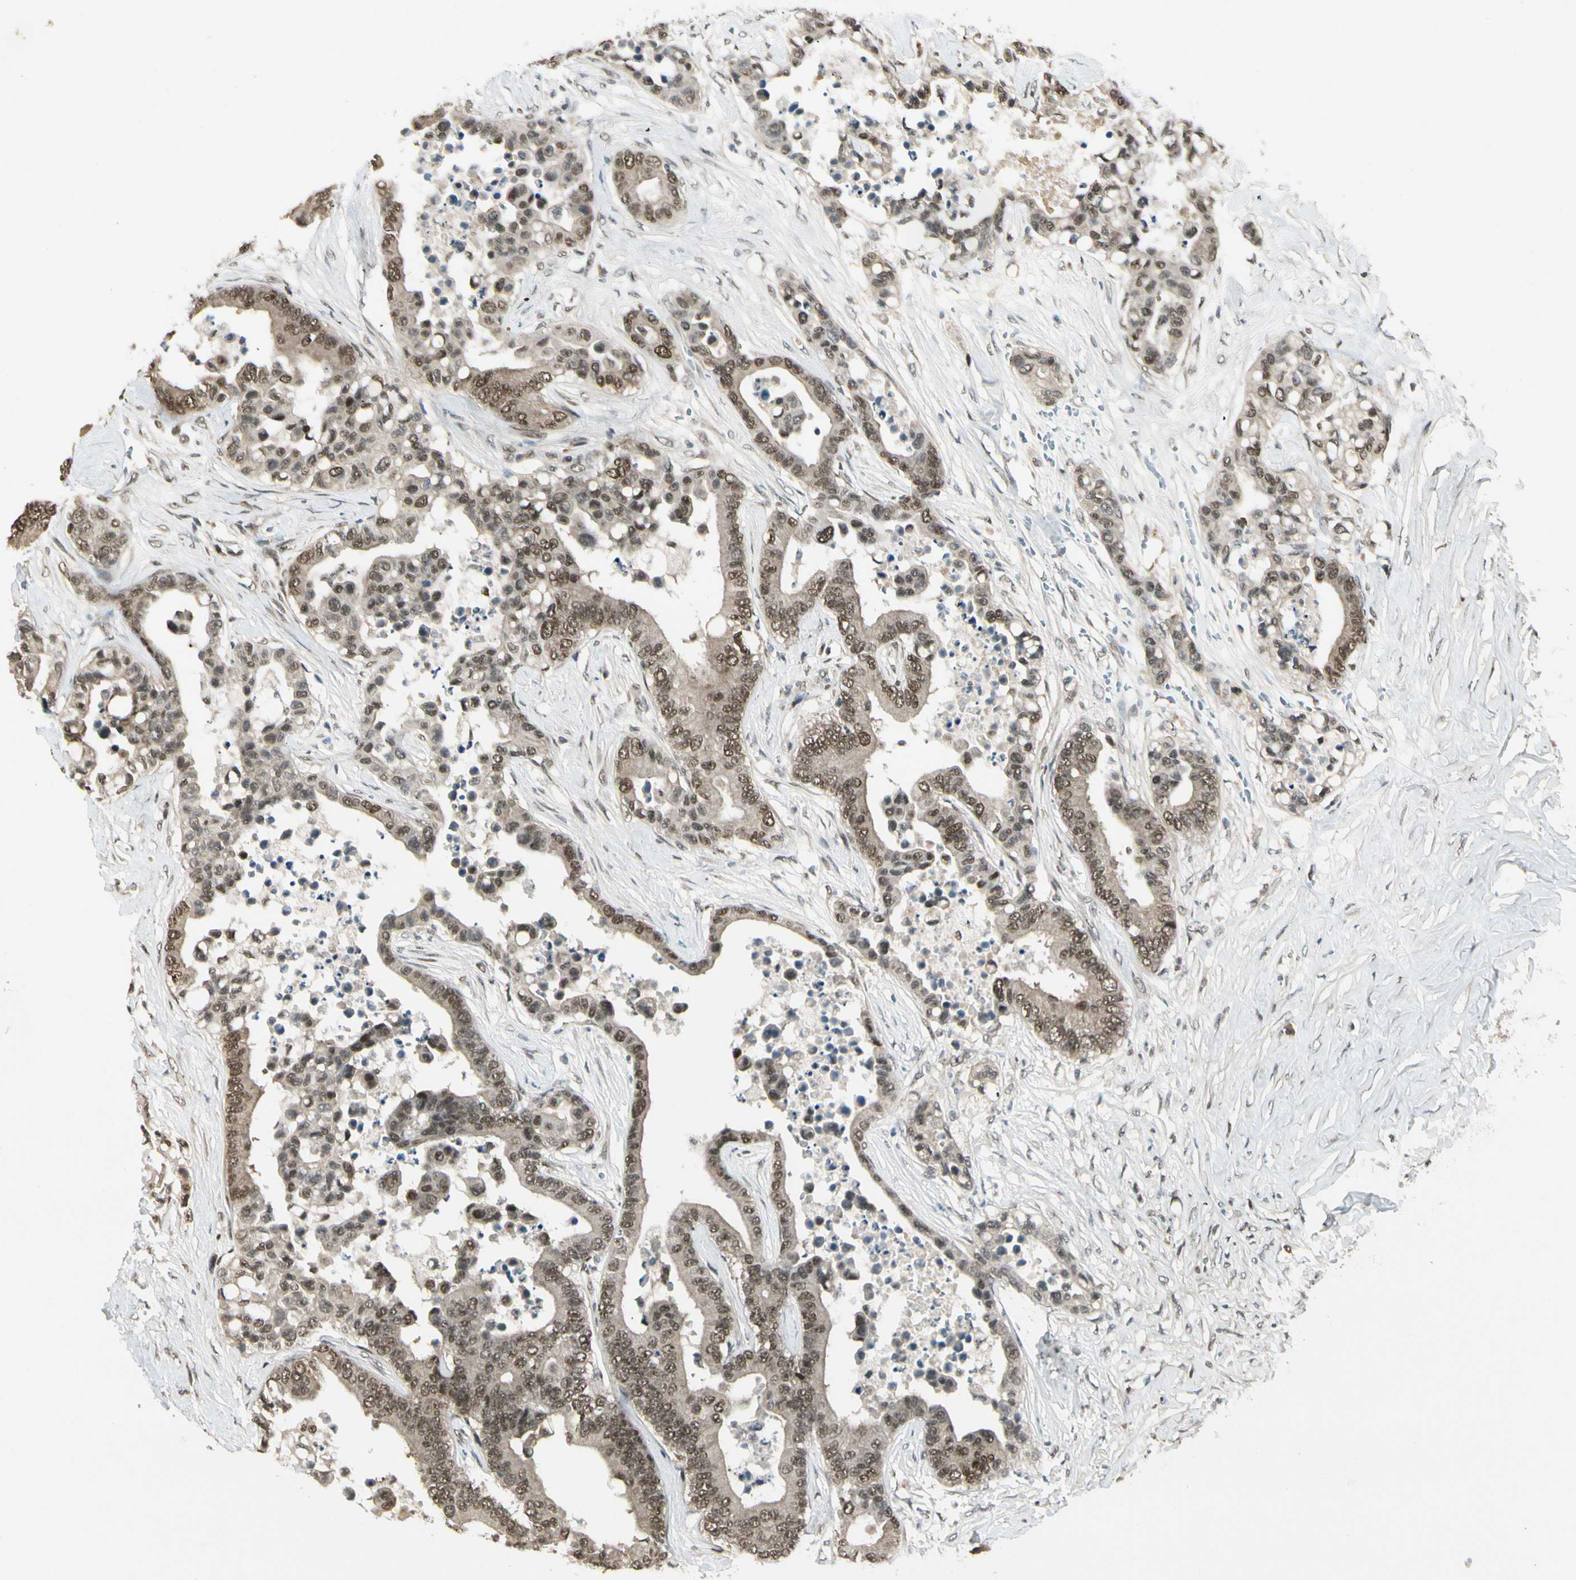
{"staining": {"intensity": "moderate", "quantity": ">75%", "location": "nuclear"}, "tissue": "colorectal cancer", "cell_type": "Tumor cells", "image_type": "cancer", "snomed": [{"axis": "morphology", "description": "Normal tissue, NOS"}, {"axis": "morphology", "description": "Adenocarcinoma, NOS"}, {"axis": "topography", "description": "Colon"}], "caption": "Immunohistochemical staining of human adenocarcinoma (colorectal) shows moderate nuclear protein positivity in approximately >75% of tumor cells.", "gene": "GTF3A", "patient": {"sex": "male", "age": 82}}